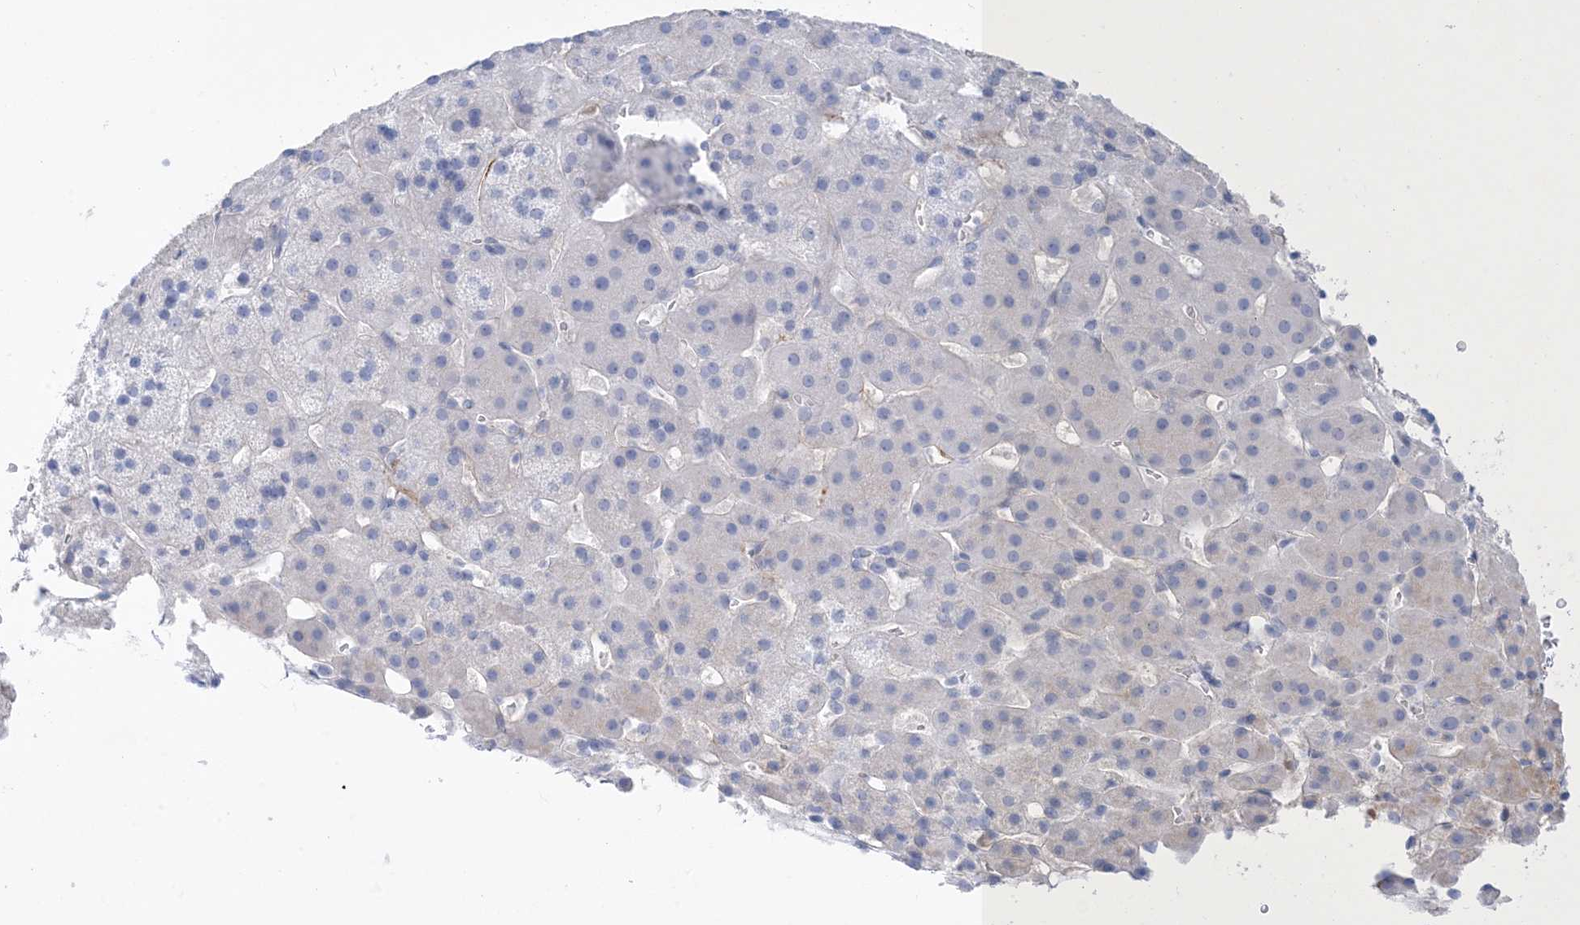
{"staining": {"intensity": "negative", "quantity": "none", "location": "none"}, "tissue": "adrenal gland", "cell_type": "Glandular cells", "image_type": "normal", "snomed": [{"axis": "morphology", "description": "Normal tissue, NOS"}, {"axis": "topography", "description": "Adrenal gland"}], "caption": "Adrenal gland stained for a protein using immunohistochemistry exhibits no staining glandular cells.", "gene": "SHANK1", "patient": {"sex": "female", "age": 57}}